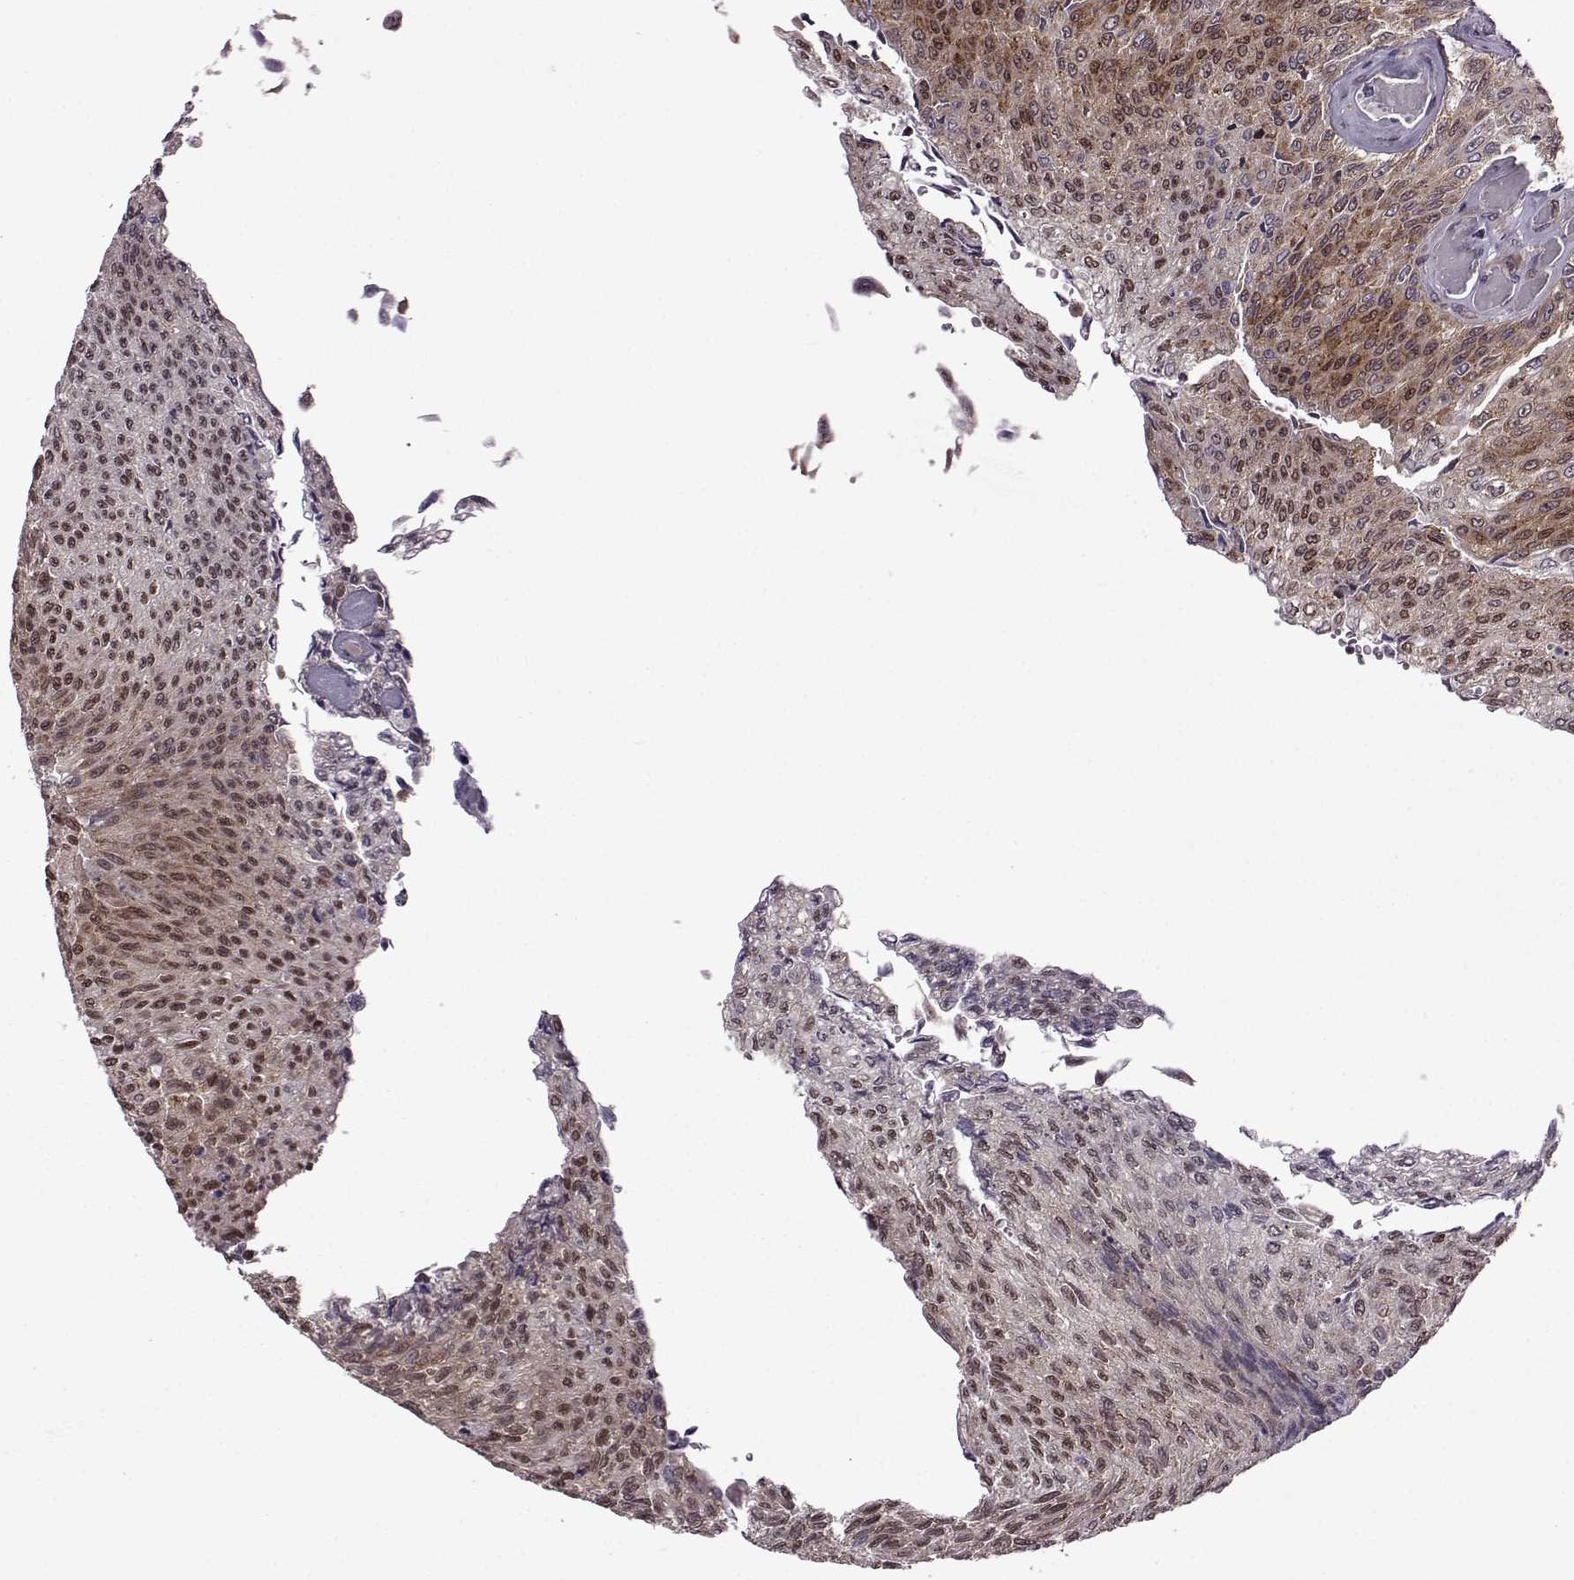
{"staining": {"intensity": "strong", "quantity": ">75%", "location": "cytoplasmic/membranous"}, "tissue": "urothelial cancer", "cell_type": "Tumor cells", "image_type": "cancer", "snomed": [{"axis": "morphology", "description": "Urothelial carcinoma, Low grade"}, {"axis": "topography", "description": "Ureter, NOS"}, {"axis": "topography", "description": "Urinary bladder"}], "caption": "Tumor cells show strong cytoplasmic/membranous positivity in about >75% of cells in urothelial cancer. (DAB IHC, brown staining for protein, blue staining for nuclei).", "gene": "URI1", "patient": {"sex": "male", "age": 78}}